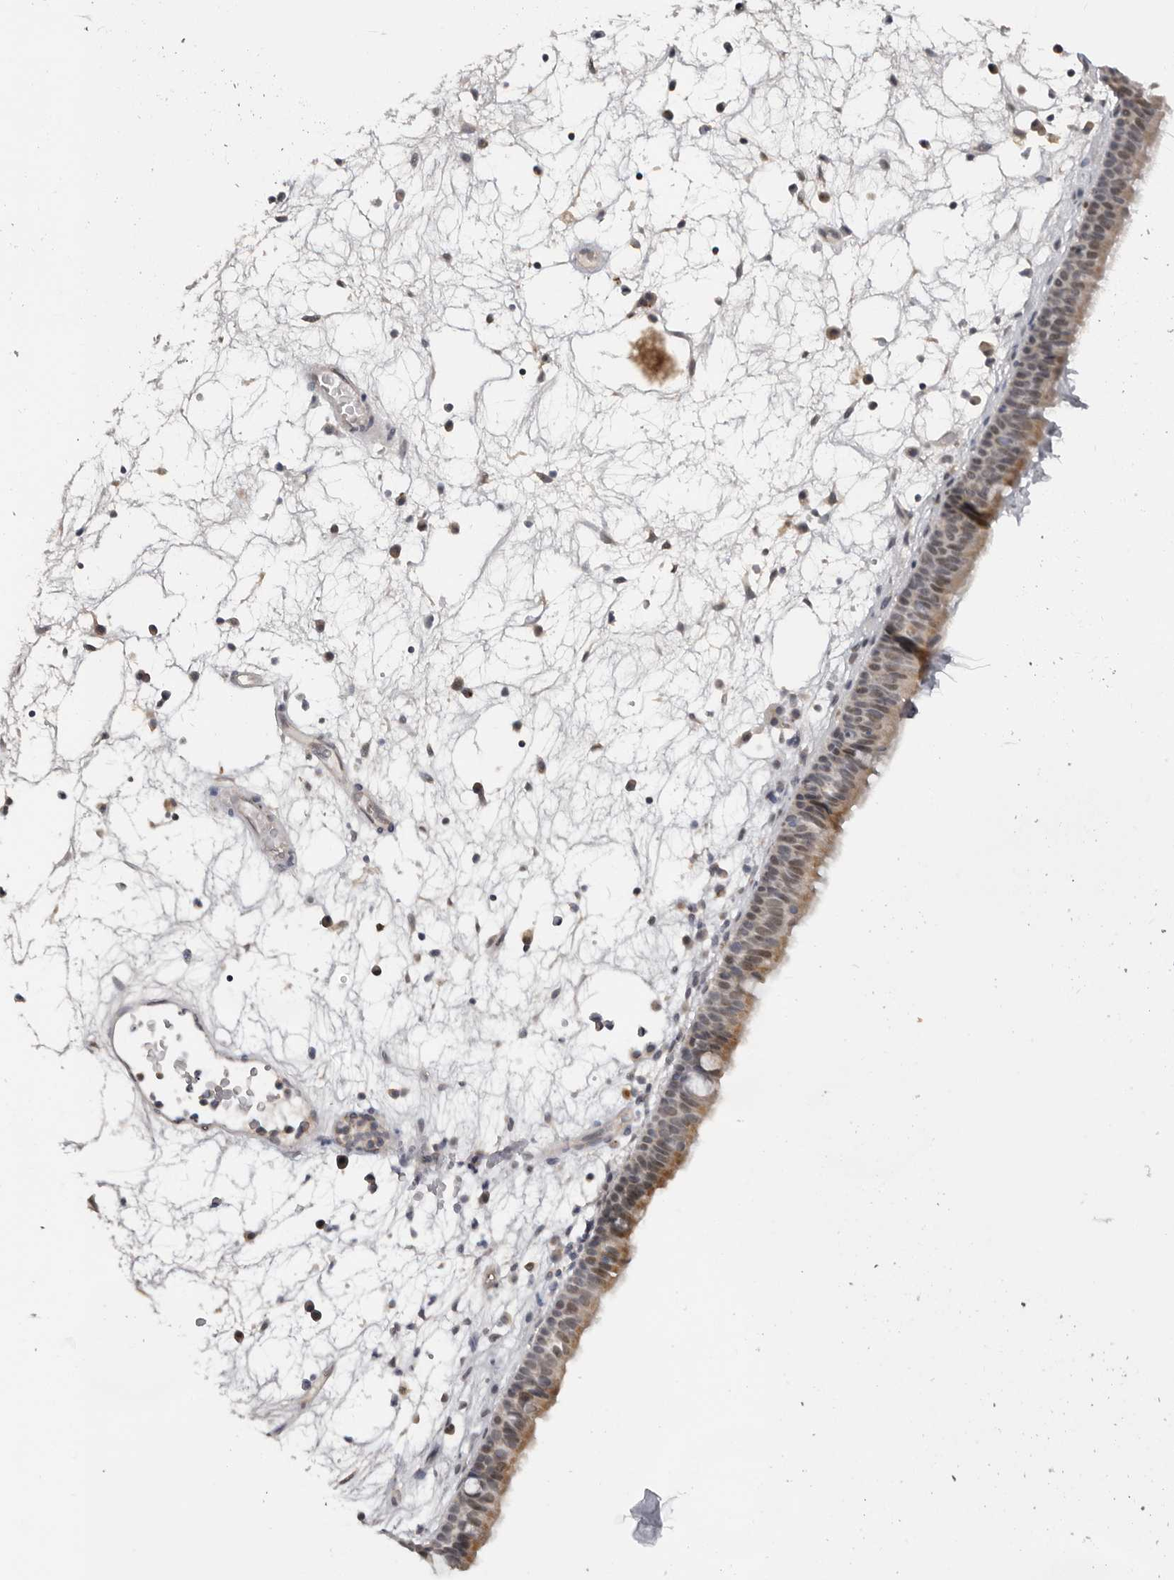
{"staining": {"intensity": "moderate", "quantity": "25%-75%", "location": "cytoplasmic/membranous,nuclear"}, "tissue": "nasopharynx", "cell_type": "Respiratory epithelial cells", "image_type": "normal", "snomed": [{"axis": "morphology", "description": "Normal tissue, NOS"}, {"axis": "morphology", "description": "Inflammation, NOS"}, {"axis": "morphology", "description": "Malignant melanoma, Metastatic site"}, {"axis": "topography", "description": "Nasopharynx"}], "caption": "Immunohistochemical staining of benign human nasopharynx reveals medium levels of moderate cytoplasmic/membranous,nuclear positivity in about 25%-75% of respiratory epithelial cells. The protein is stained brown, and the nuclei are stained in blue (DAB (3,3'-diaminobenzidine) IHC with brightfield microscopy, high magnification).", "gene": "MOGAT2", "patient": {"sex": "male", "age": 70}}